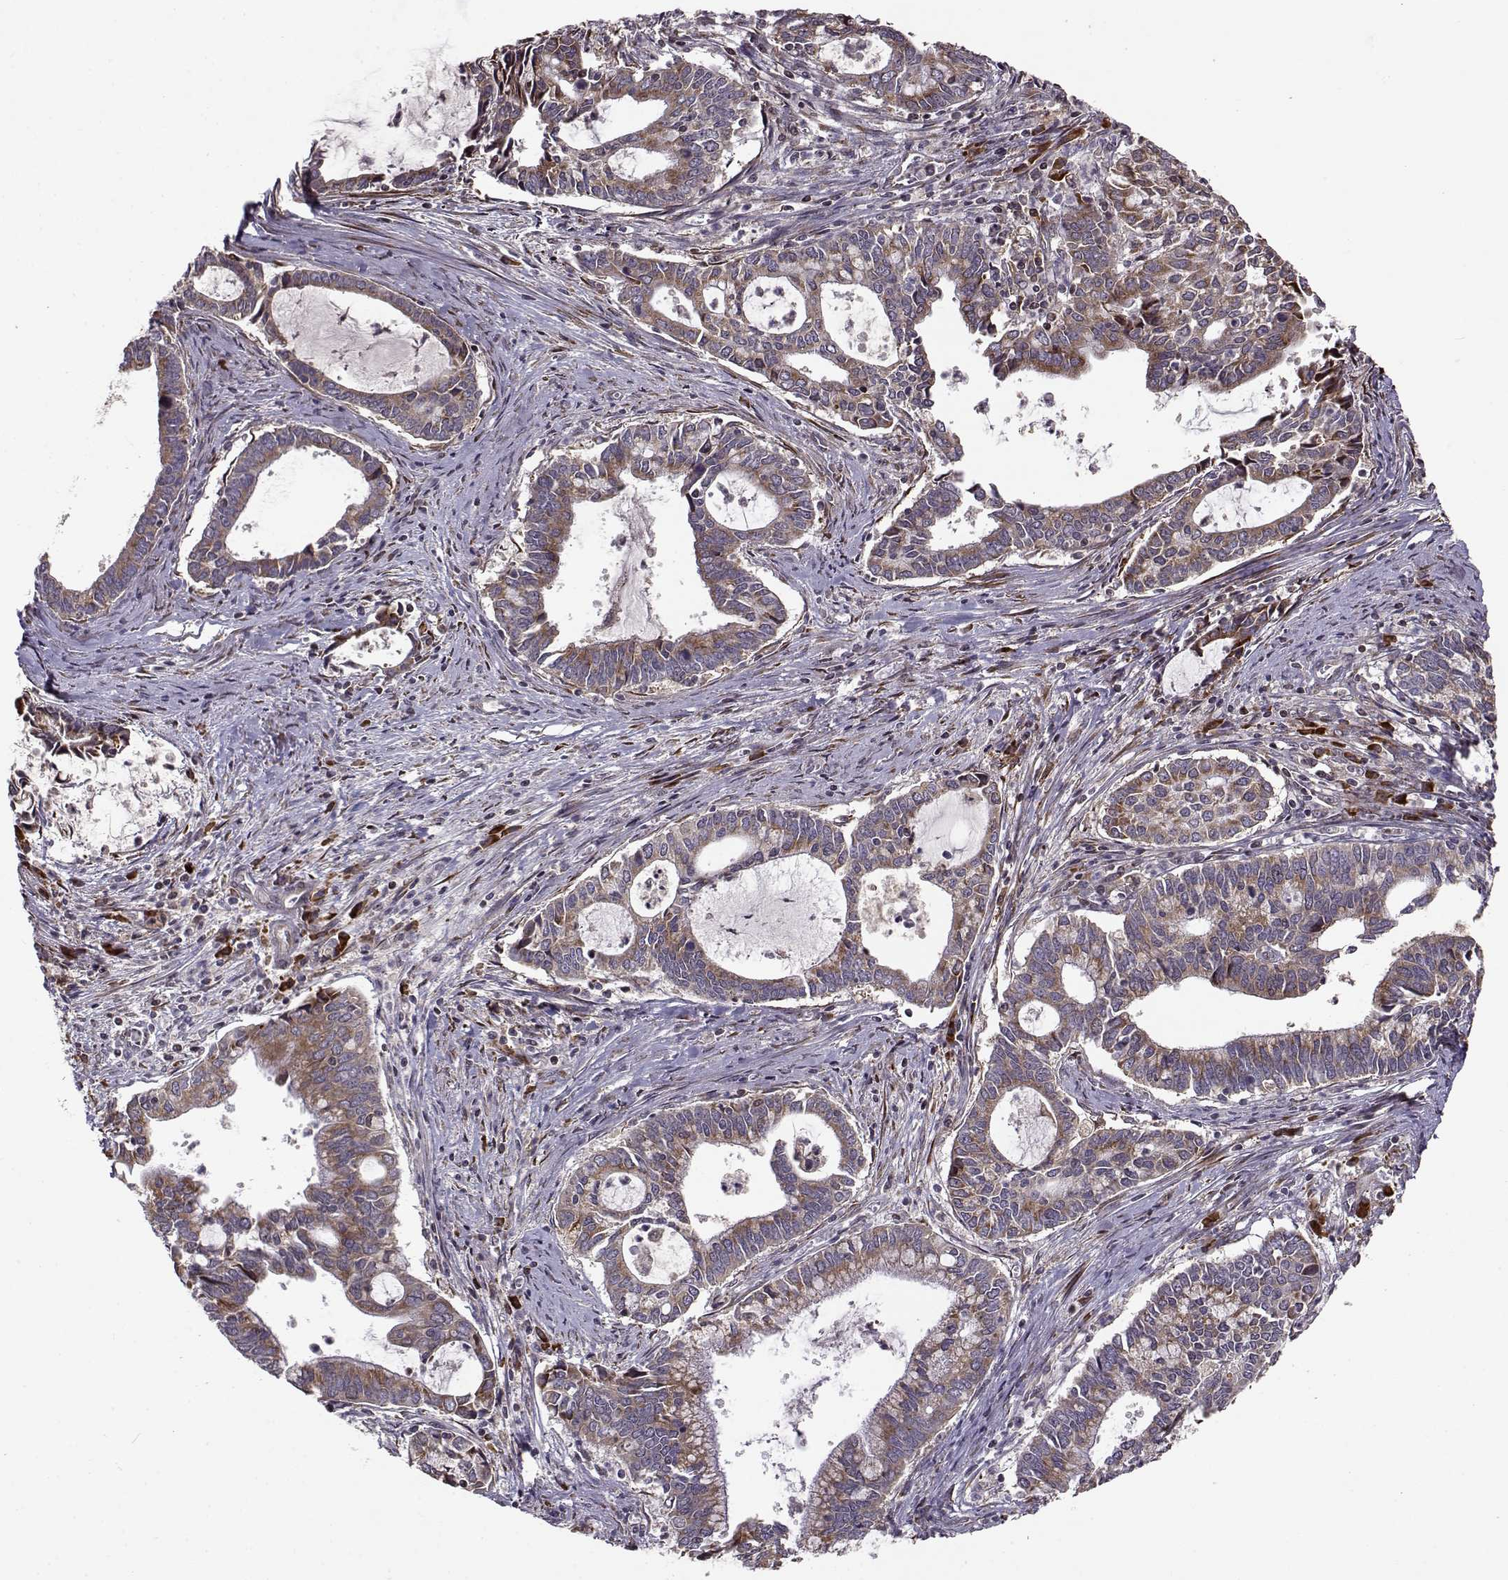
{"staining": {"intensity": "strong", "quantity": ">75%", "location": "cytoplasmic/membranous"}, "tissue": "cervical cancer", "cell_type": "Tumor cells", "image_type": "cancer", "snomed": [{"axis": "morphology", "description": "Adenocarcinoma, NOS"}, {"axis": "topography", "description": "Cervix"}], "caption": "An image of human cervical cancer stained for a protein reveals strong cytoplasmic/membranous brown staining in tumor cells. The staining is performed using DAB (3,3'-diaminobenzidine) brown chromogen to label protein expression. The nuclei are counter-stained blue using hematoxylin.", "gene": "RPL31", "patient": {"sex": "female", "age": 42}}